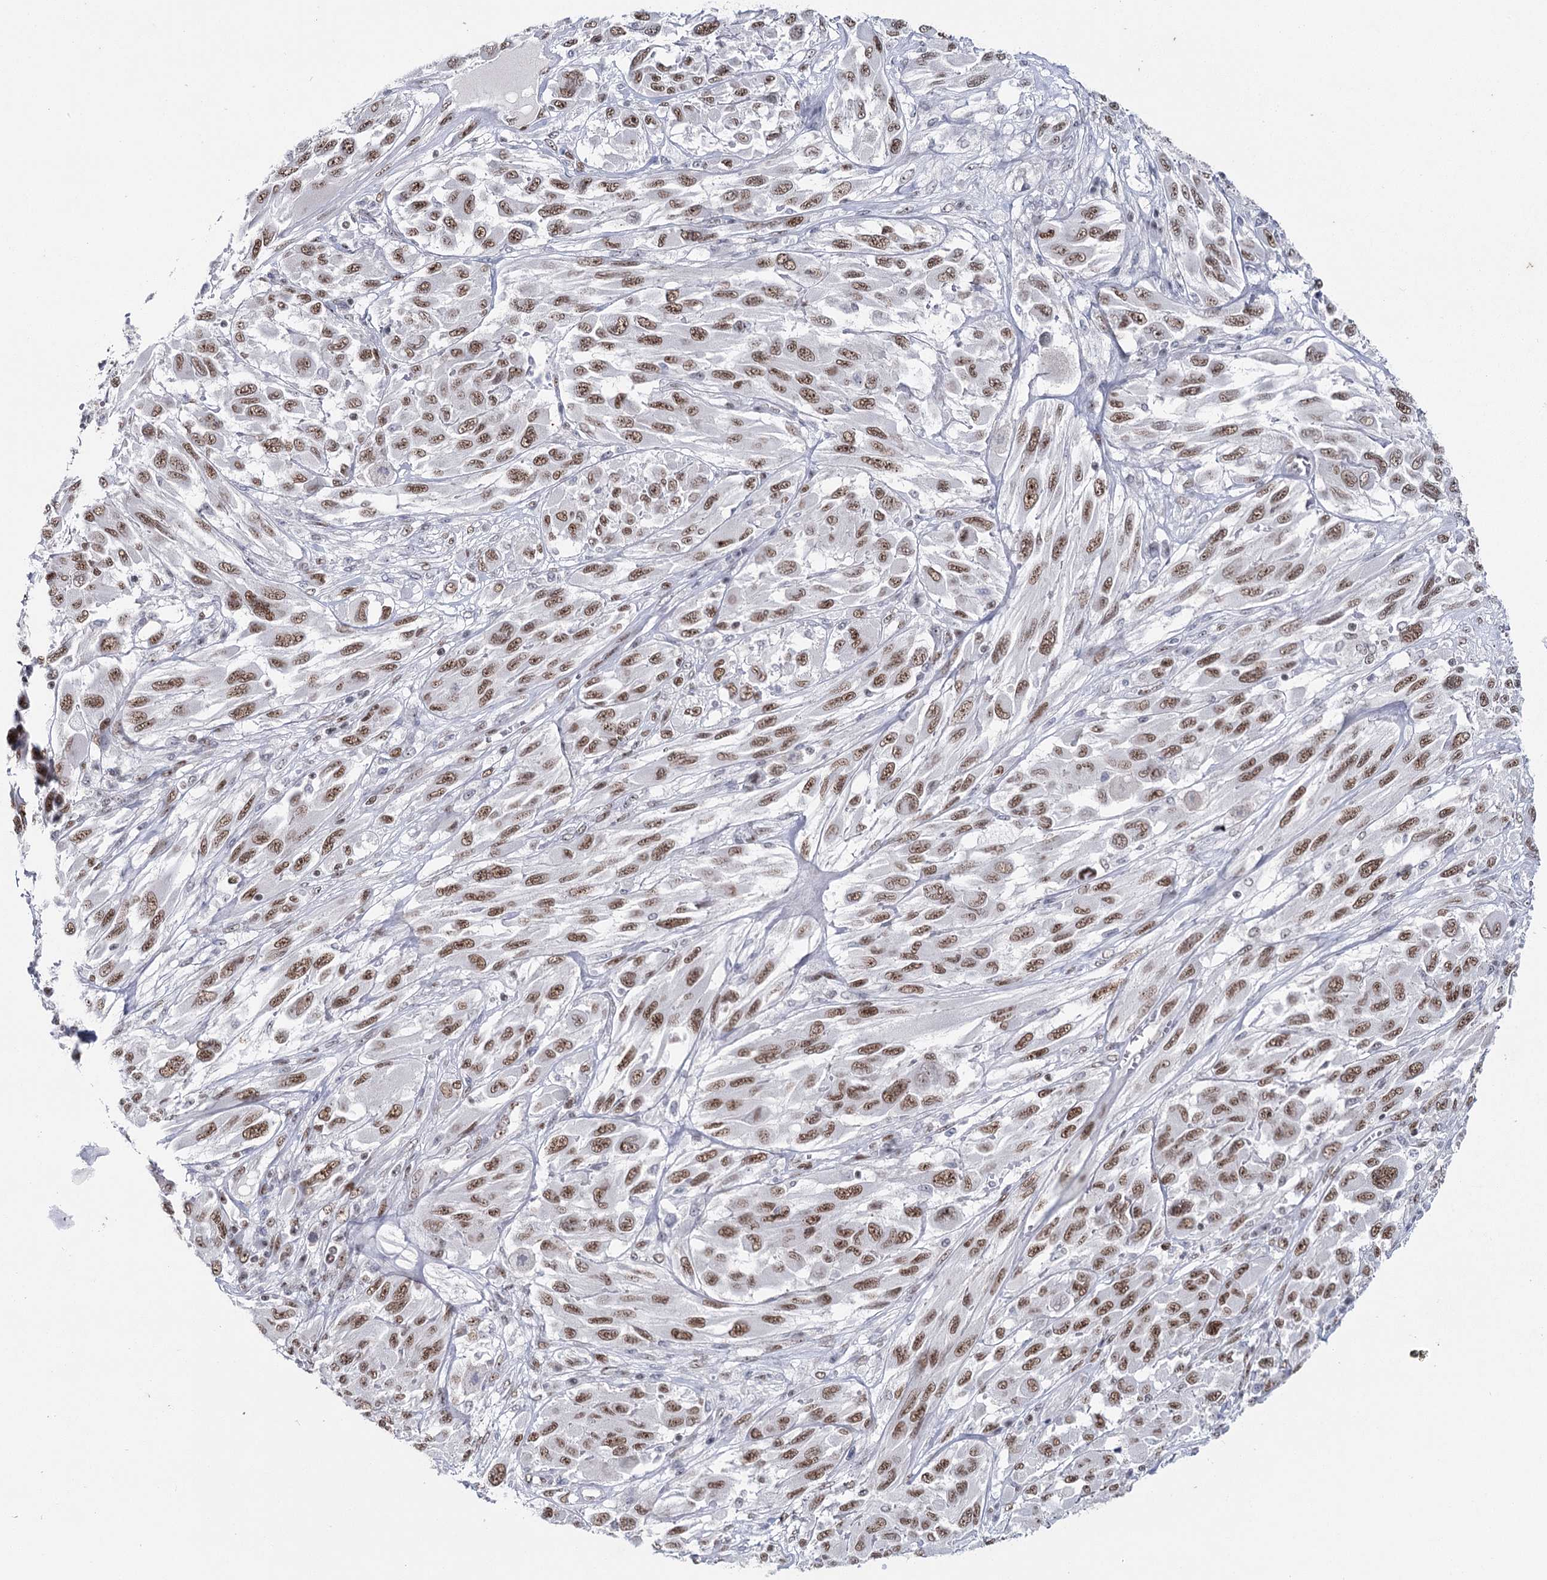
{"staining": {"intensity": "moderate", "quantity": ">75%", "location": "nuclear"}, "tissue": "melanoma", "cell_type": "Tumor cells", "image_type": "cancer", "snomed": [{"axis": "morphology", "description": "Malignant melanoma, NOS"}, {"axis": "topography", "description": "Skin"}], "caption": "Immunohistochemistry (DAB) staining of malignant melanoma shows moderate nuclear protein expression in about >75% of tumor cells. (DAB IHC, brown staining for protein, blue staining for nuclei).", "gene": "SCAF8", "patient": {"sex": "female", "age": 91}}